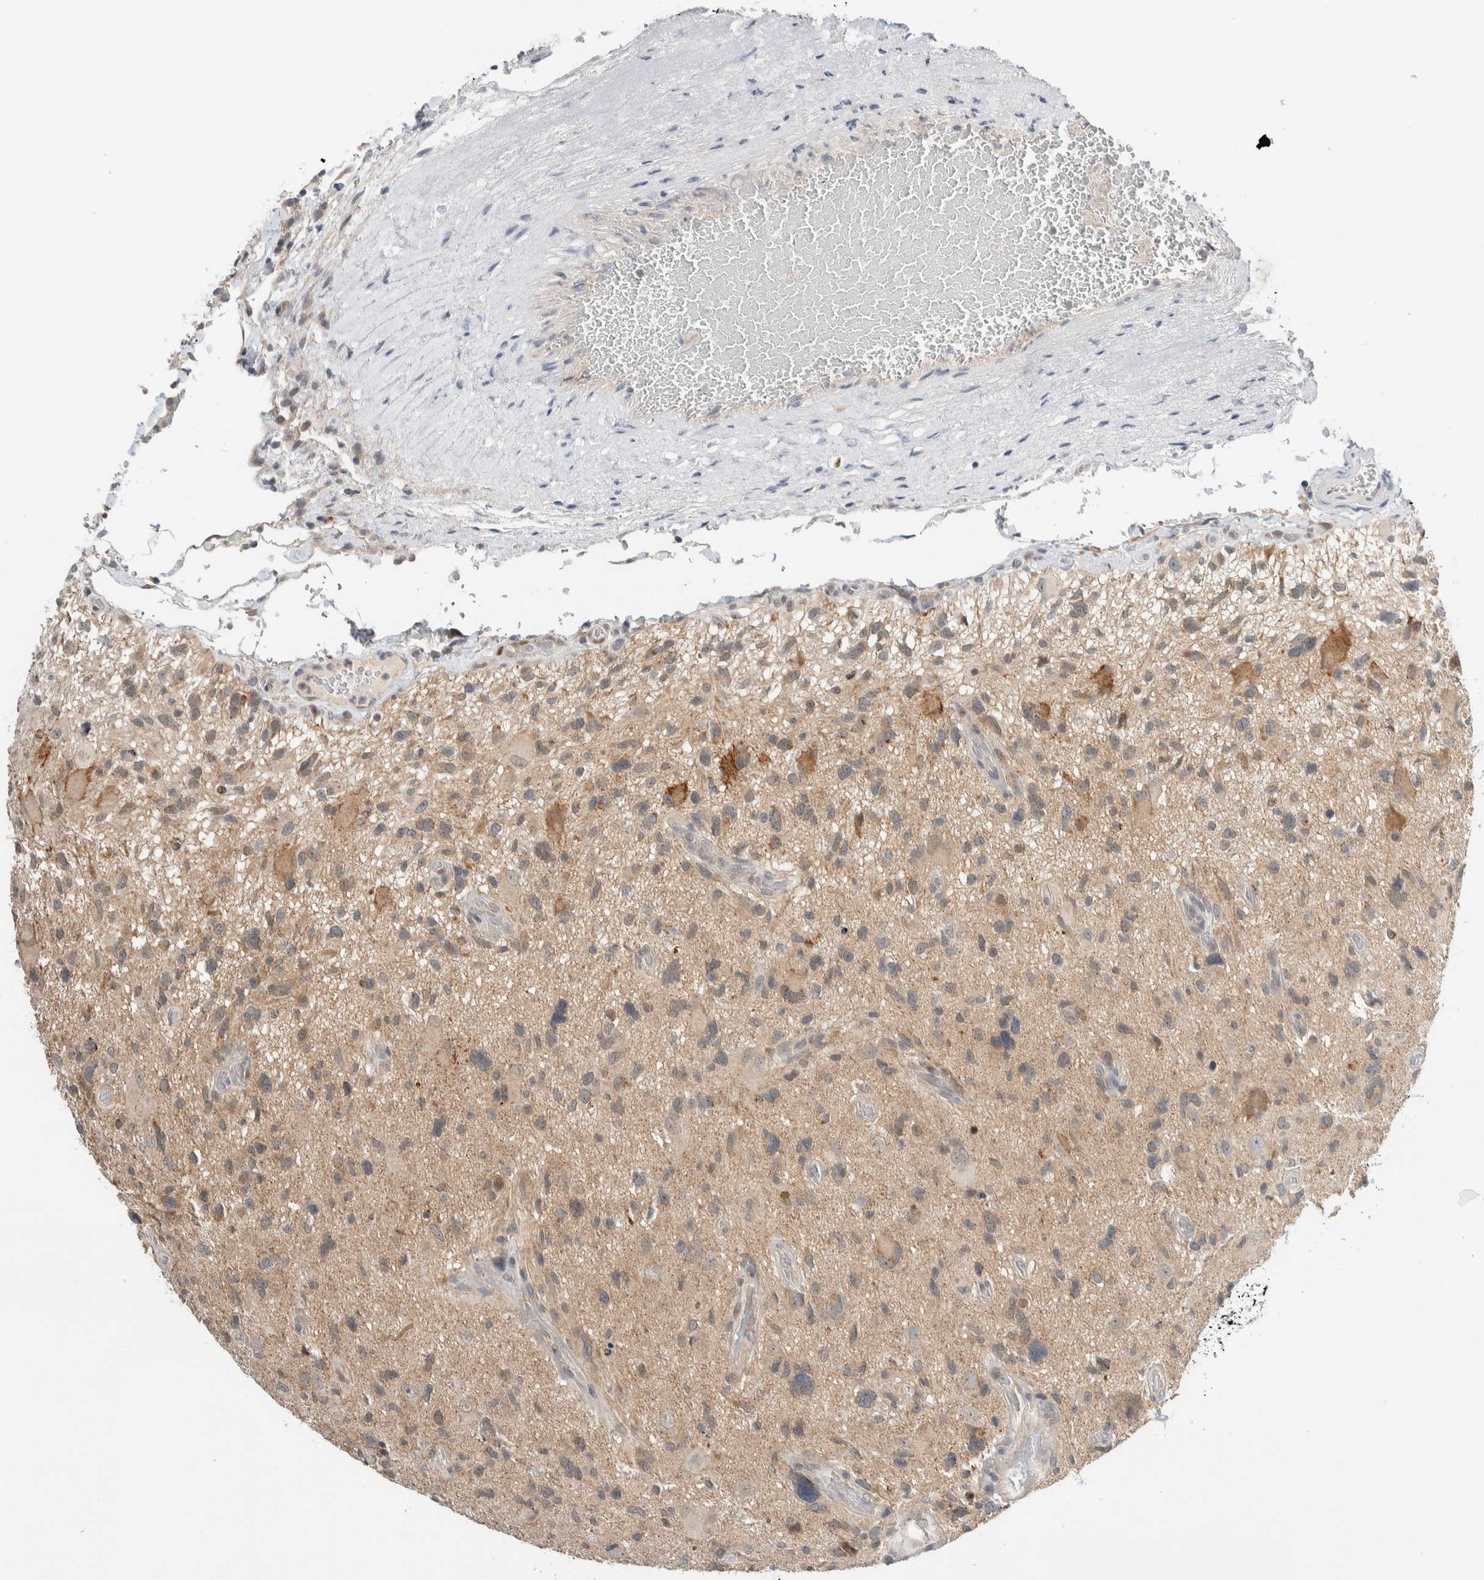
{"staining": {"intensity": "weak", "quantity": "25%-75%", "location": "cytoplasmic/membranous"}, "tissue": "glioma", "cell_type": "Tumor cells", "image_type": "cancer", "snomed": [{"axis": "morphology", "description": "Glioma, malignant, High grade"}, {"axis": "topography", "description": "Brain"}], "caption": "Brown immunohistochemical staining in malignant glioma (high-grade) displays weak cytoplasmic/membranous staining in about 25%-75% of tumor cells.", "gene": "SHPK", "patient": {"sex": "male", "age": 33}}